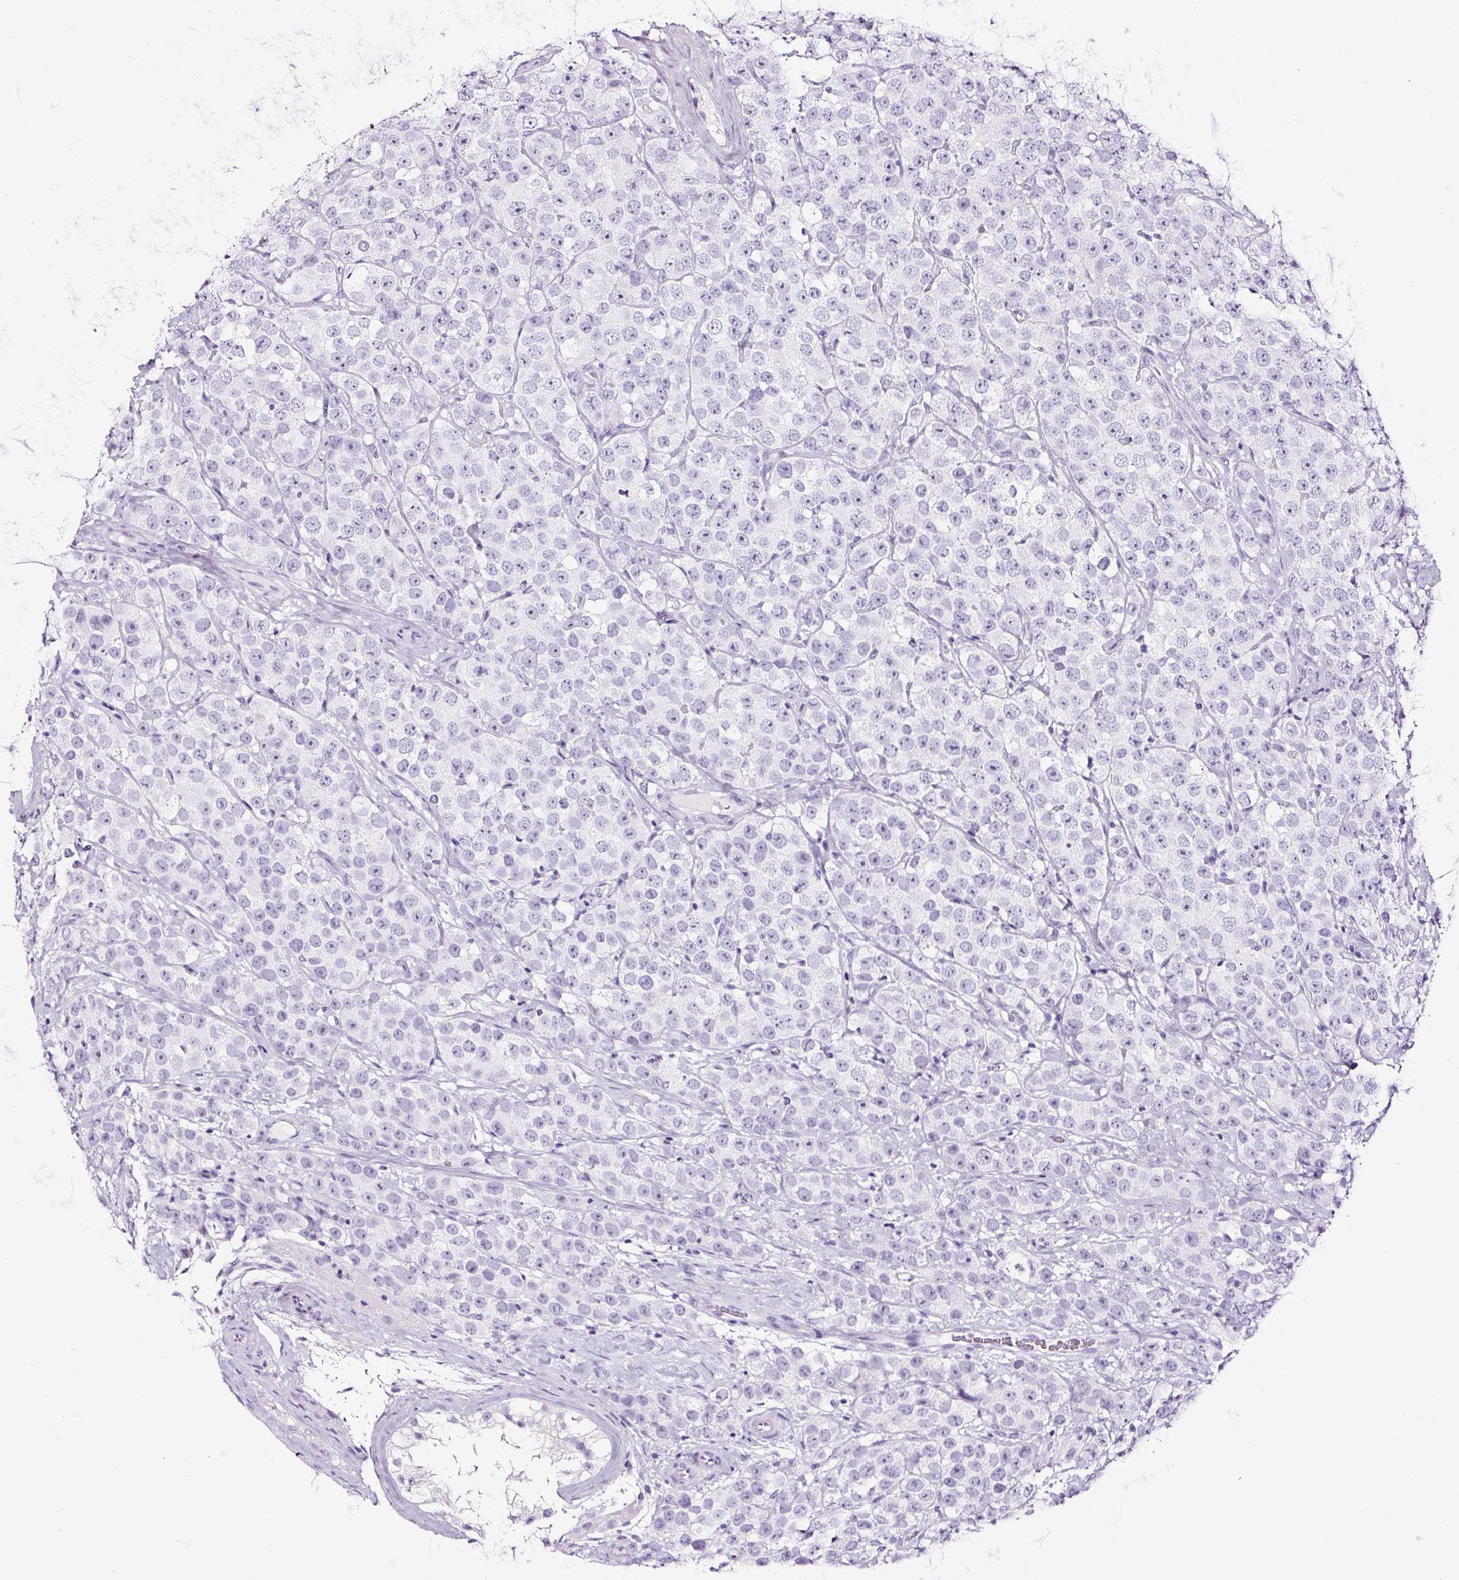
{"staining": {"intensity": "negative", "quantity": "none", "location": "none"}, "tissue": "testis cancer", "cell_type": "Tumor cells", "image_type": "cancer", "snomed": [{"axis": "morphology", "description": "Seminoma, NOS"}, {"axis": "topography", "description": "Testis"}], "caption": "Tumor cells show no significant expression in testis cancer (seminoma).", "gene": "NPHS2", "patient": {"sex": "male", "age": 28}}